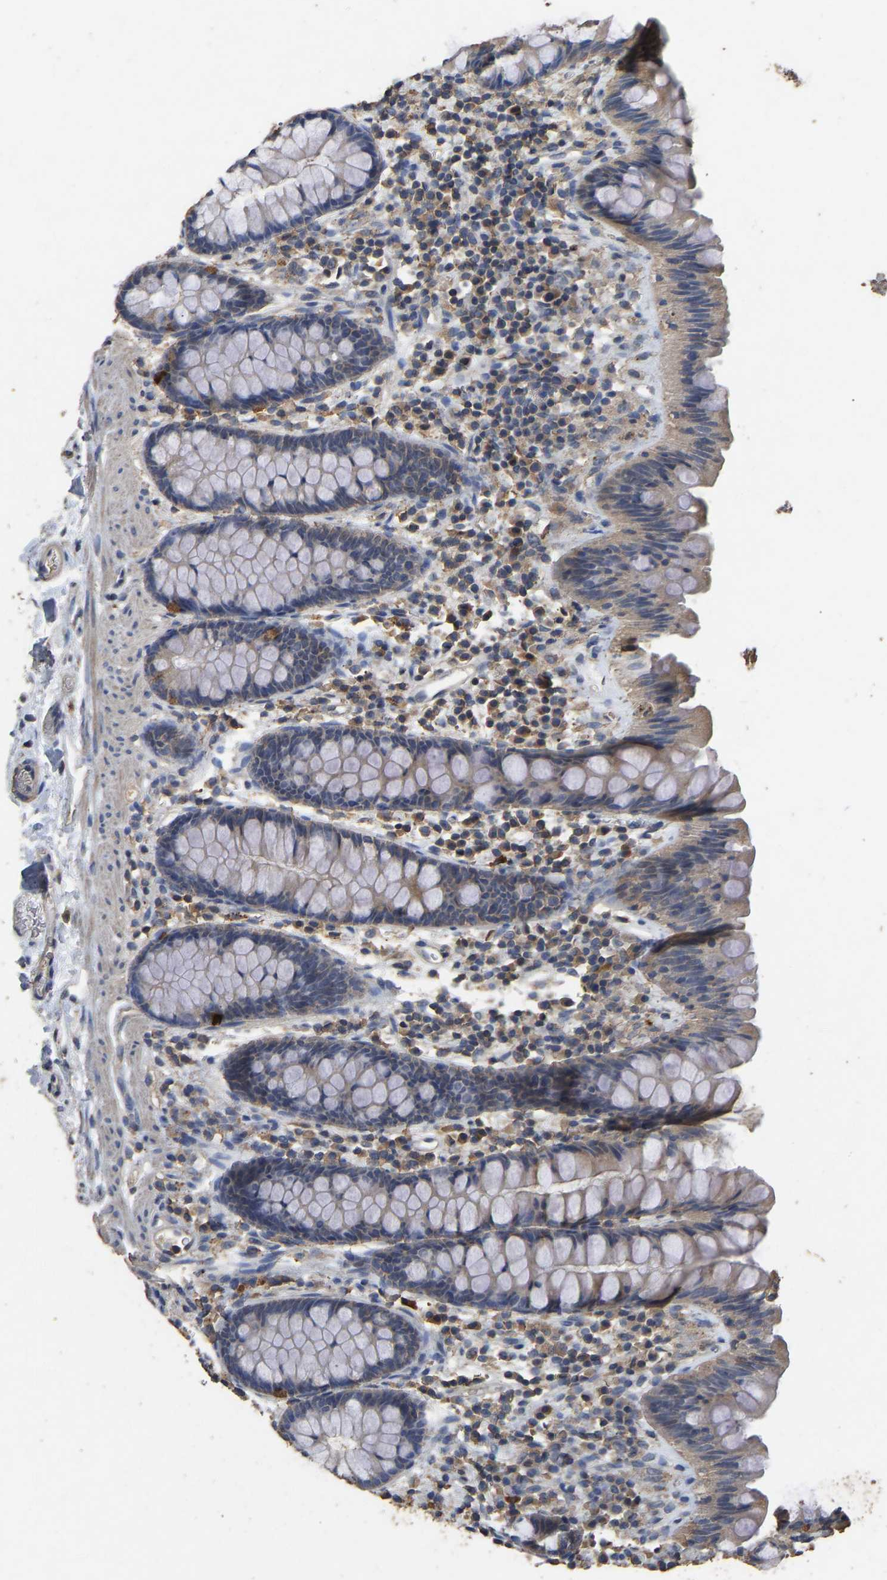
{"staining": {"intensity": "negative", "quantity": "none", "location": "none"}, "tissue": "colon", "cell_type": "Endothelial cells", "image_type": "normal", "snomed": [{"axis": "morphology", "description": "Normal tissue, NOS"}, {"axis": "topography", "description": "Colon"}], "caption": "Immunohistochemistry of normal human colon reveals no staining in endothelial cells. (DAB (3,3'-diaminobenzidine) immunohistochemistry visualized using brightfield microscopy, high magnification).", "gene": "CIDEC", "patient": {"sex": "female", "age": 80}}